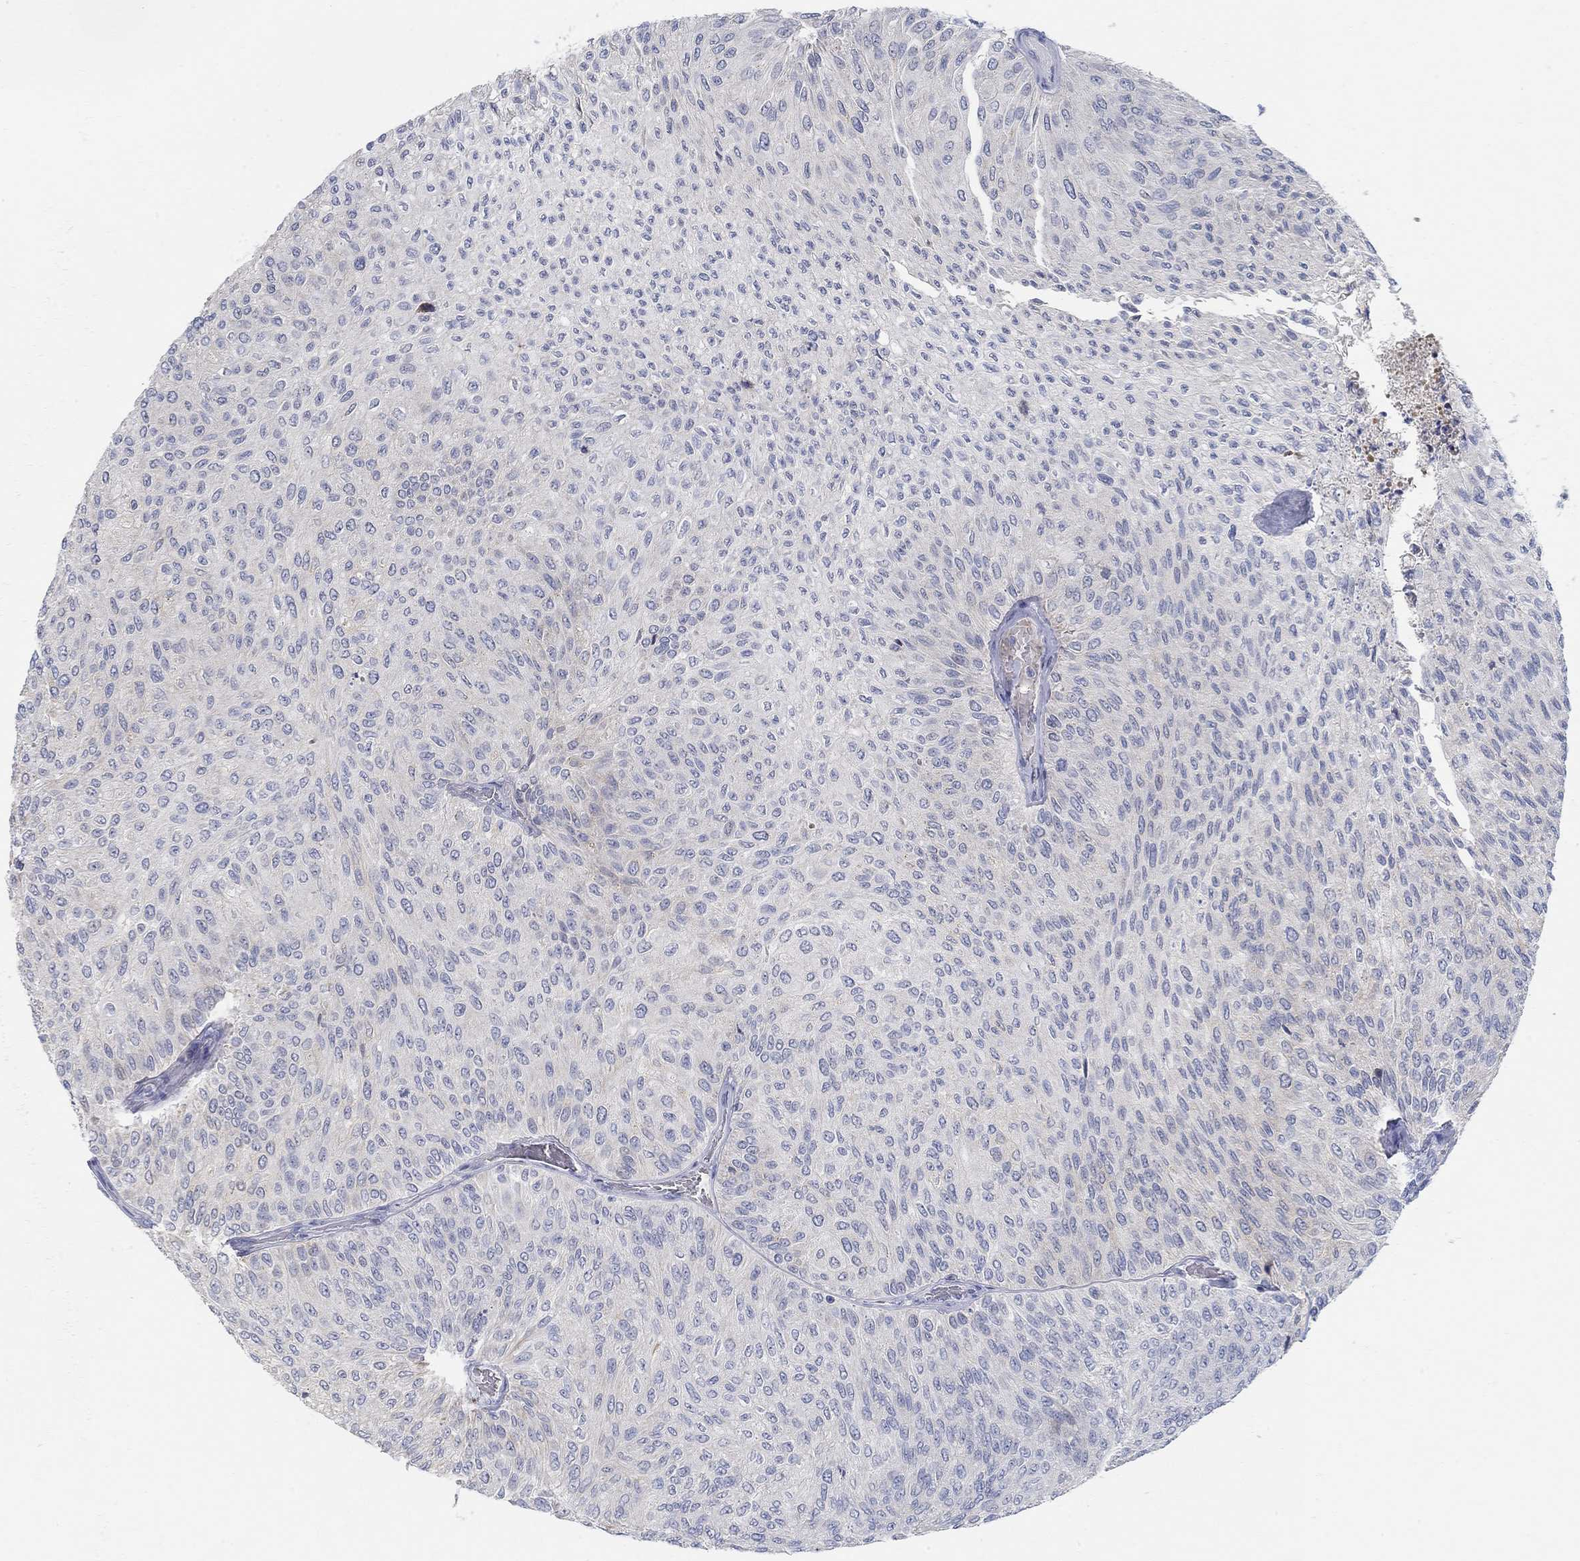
{"staining": {"intensity": "negative", "quantity": "none", "location": "none"}, "tissue": "urothelial cancer", "cell_type": "Tumor cells", "image_type": "cancer", "snomed": [{"axis": "morphology", "description": "Urothelial carcinoma, Low grade"}, {"axis": "topography", "description": "Urinary bladder"}], "caption": "High power microscopy micrograph of an immunohistochemistry image of low-grade urothelial carcinoma, revealing no significant staining in tumor cells.", "gene": "ANO7", "patient": {"sex": "male", "age": 78}}